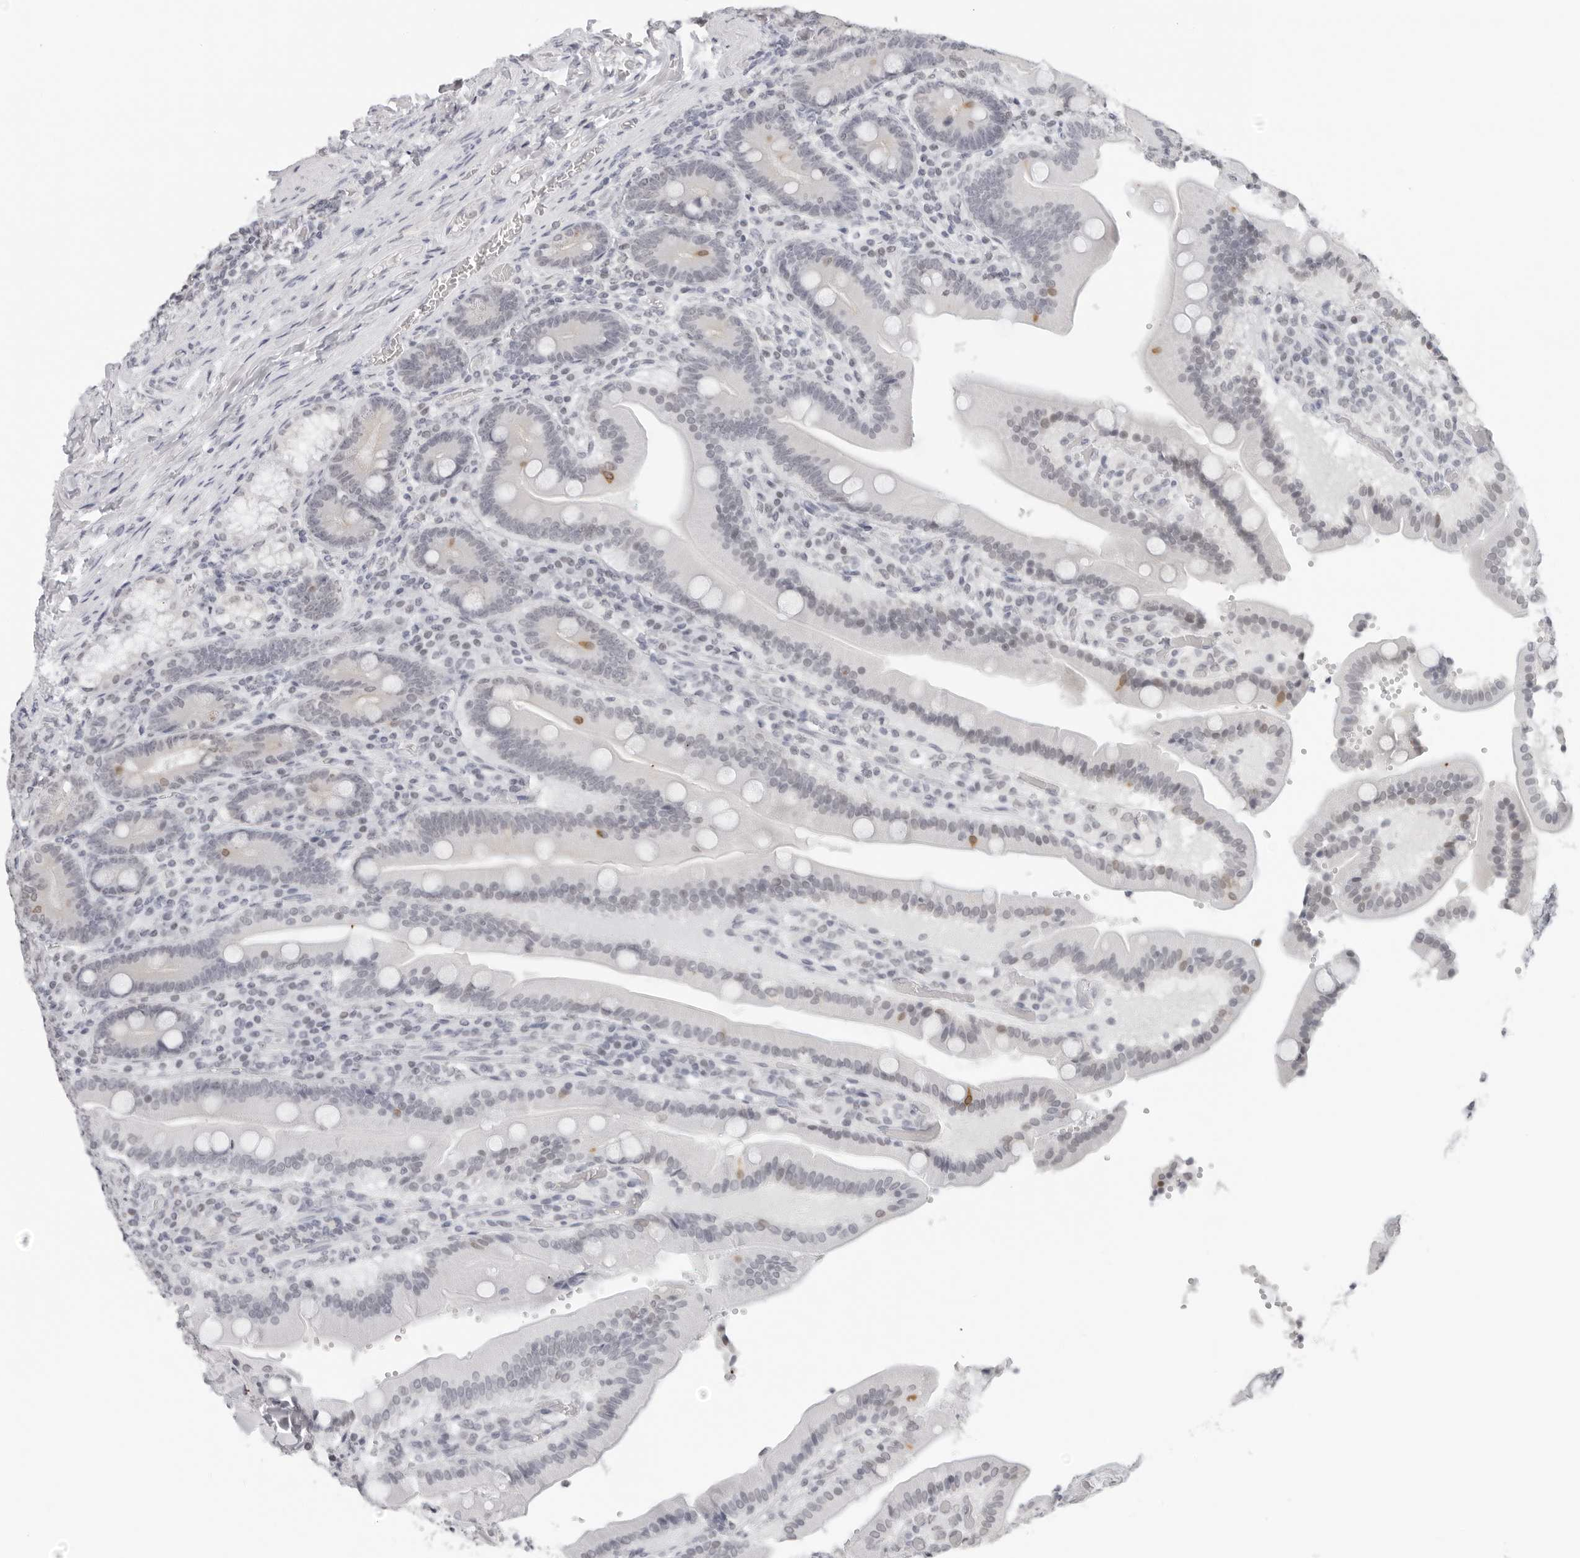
{"staining": {"intensity": "moderate", "quantity": "<25%", "location": "cytoplasmic/membranous"}, "tissue": "duodenum", "cell_type": "Glandular cells", "image_type": "normal", "snomed": [{"axis": "morphology", "description": "Normal tissue, NOS"}, {"axis": "topography", "description": "Duodenum"}], "caption": "Duodenum stained for a protein (brown) demonstrates moderate cytoplasmic/membranous positive staining in about <25% of glandular cells.", "gene": "FLG2", "patient": {"sex": "female", "age": 62}}